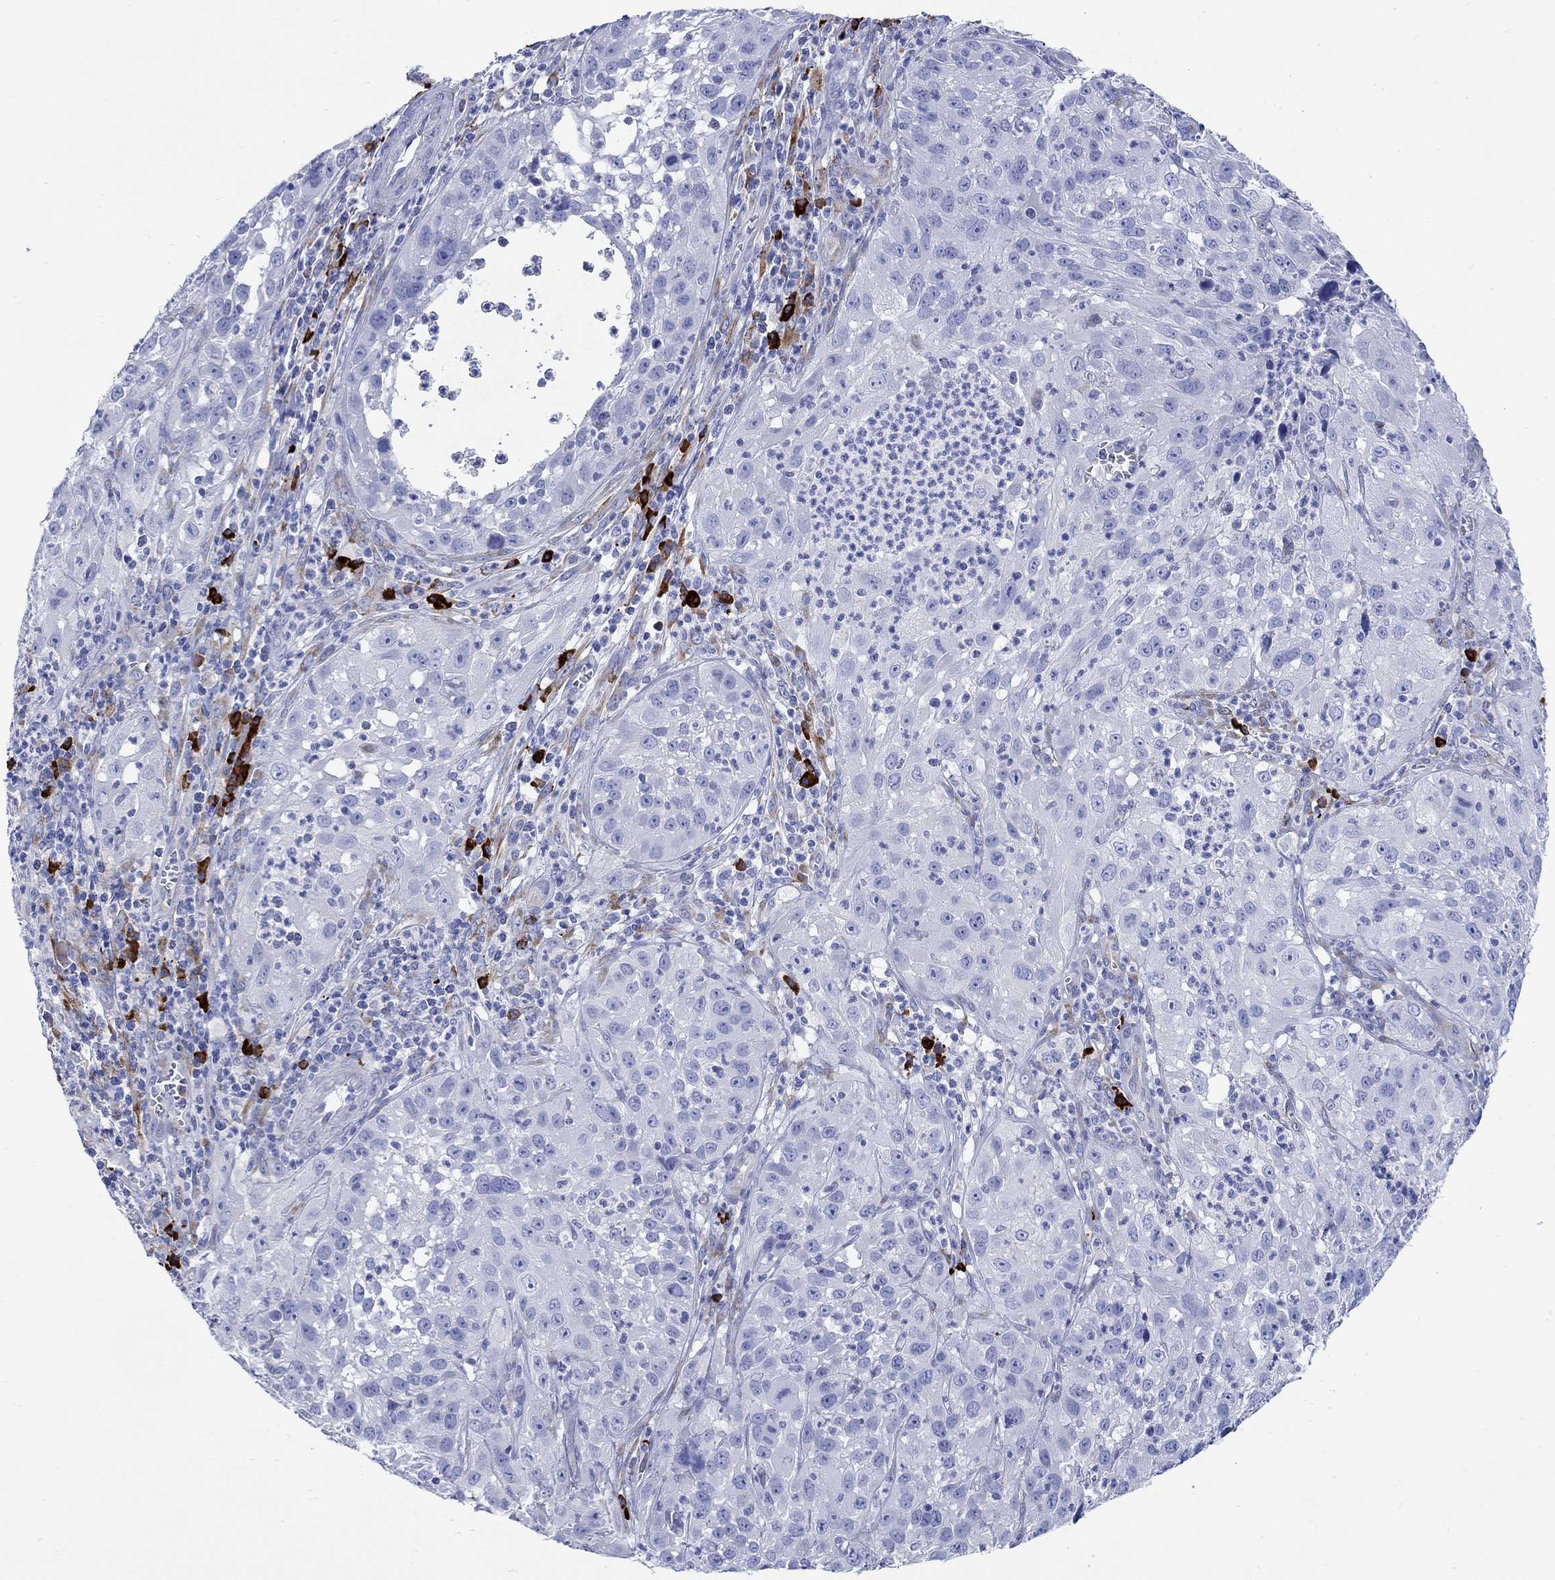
{"staining": {"intensity": "negative", "quantity": "none", "location": "none"}, "tissue": "cervical cancer", "cell_type": "Tumor cells", "image_type": "cancer", "snomed": [{"axis": "morphology", "description": "Squamous cell carcinoma, NOS"}, {"axis": "topography", "description": "Cervix"}], "caption": "There is no significant staining in tumor cells of cervical cancer. The staining was performed using DAB to visualize the protein expression in brown, while the nuclei were stained in blue with hematoxylin (Magnification: 20x).", "gene": "P2RY6", "patient": {"sex": "female", "age": 32}}